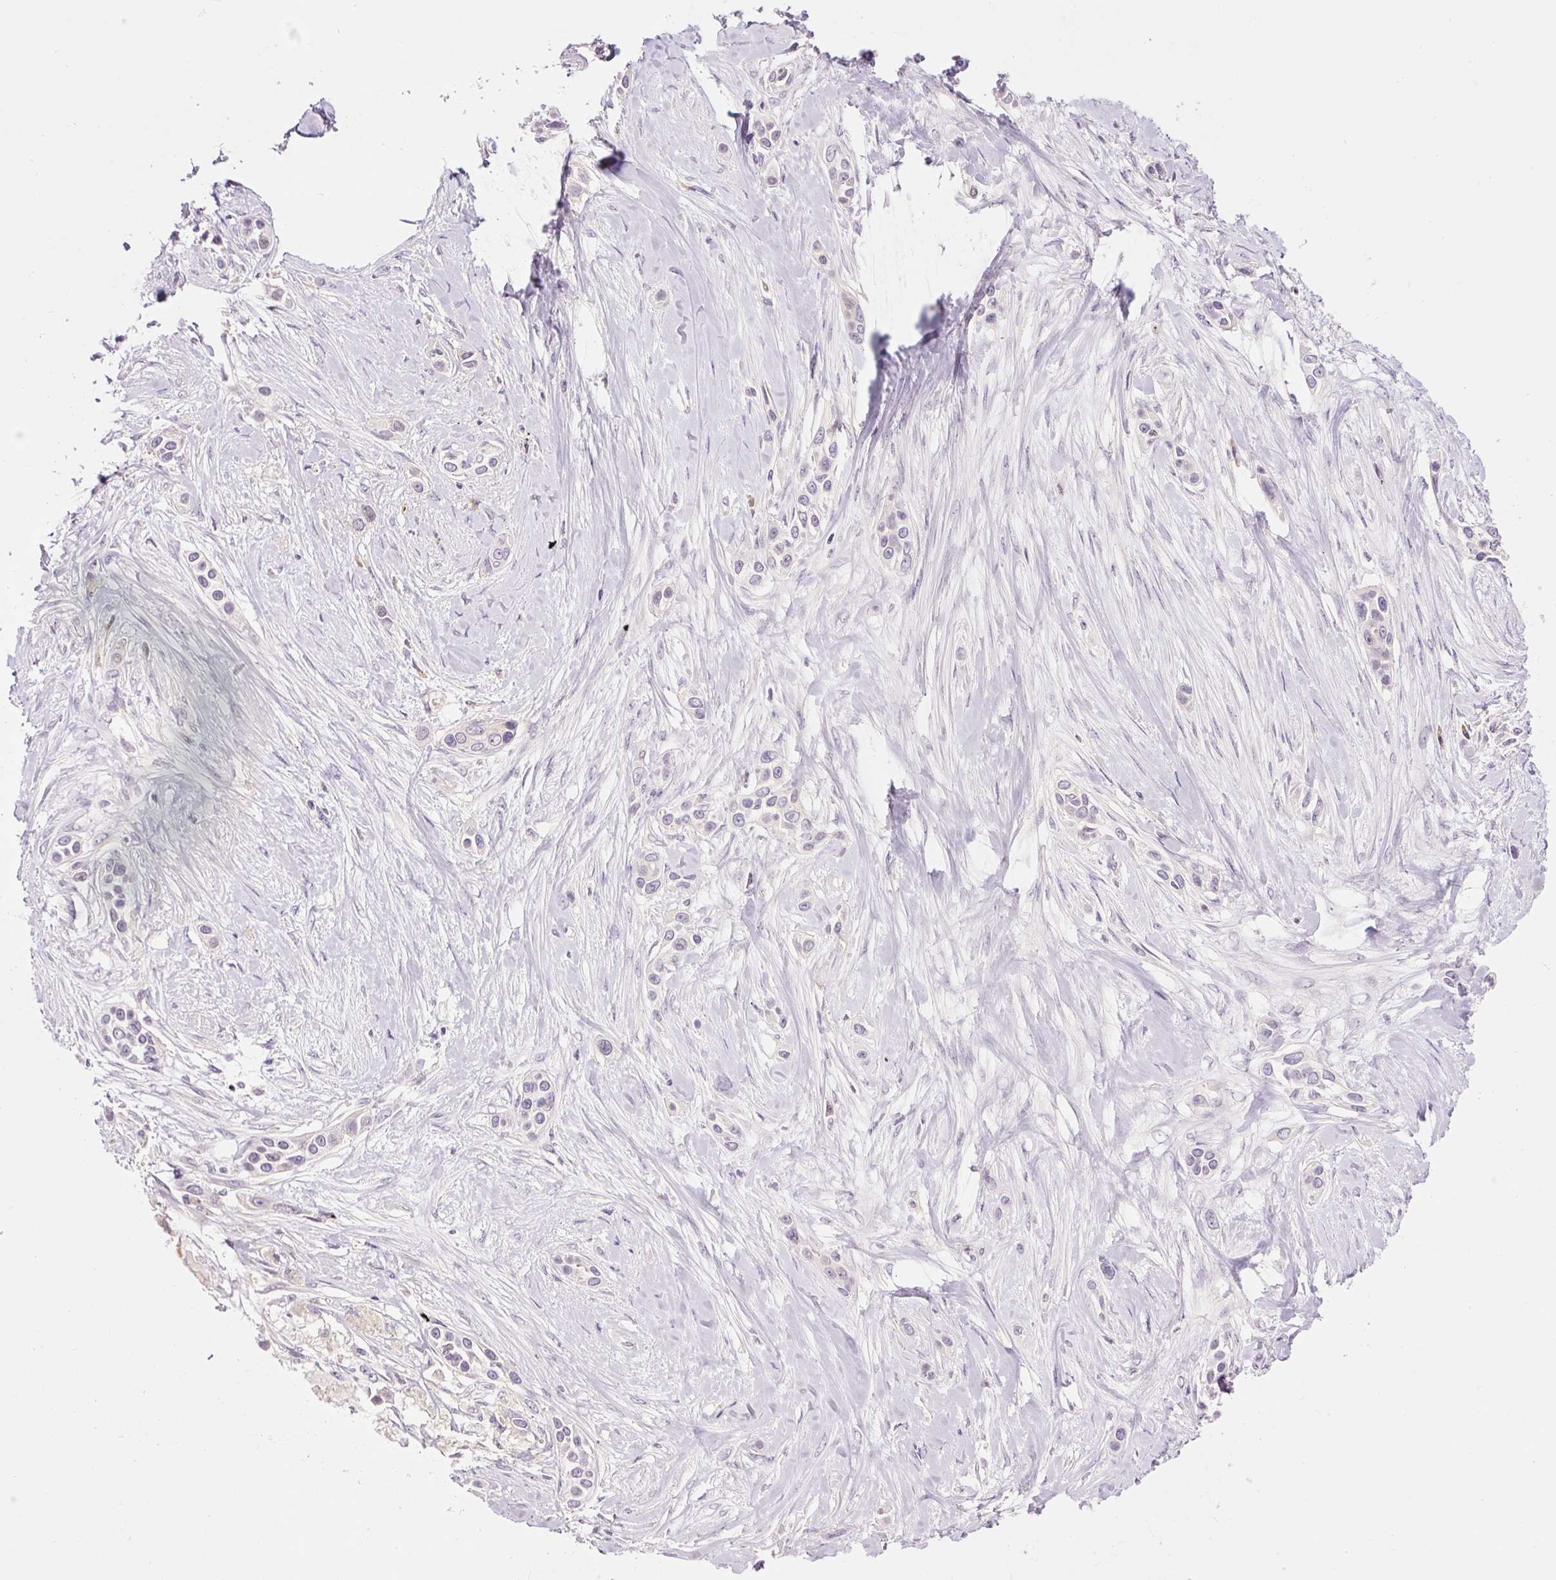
{"staining": {"intensity": "negative", "quantity": "none", "location": "none"}, "tissue": "skin cancer", "cell_type": "Tumor cells", "image_type": "cancer", "snomed": [{"axis": "morphology", "description": "Squamous cell carcinoma, NOS"}, {"axis": "topography", "description": "Skin"}], "caption": "Immunohistochemistry histopathology image of neoplastic tissue: skin squamous cell carcinoma stained with DAB shows no significant protein positivity in tumor cells. (DAB immunohistochemistry with hematoxylin counter stain).", "gene": "ABHD11", "patient": {"sex": "female", "age": 69}}